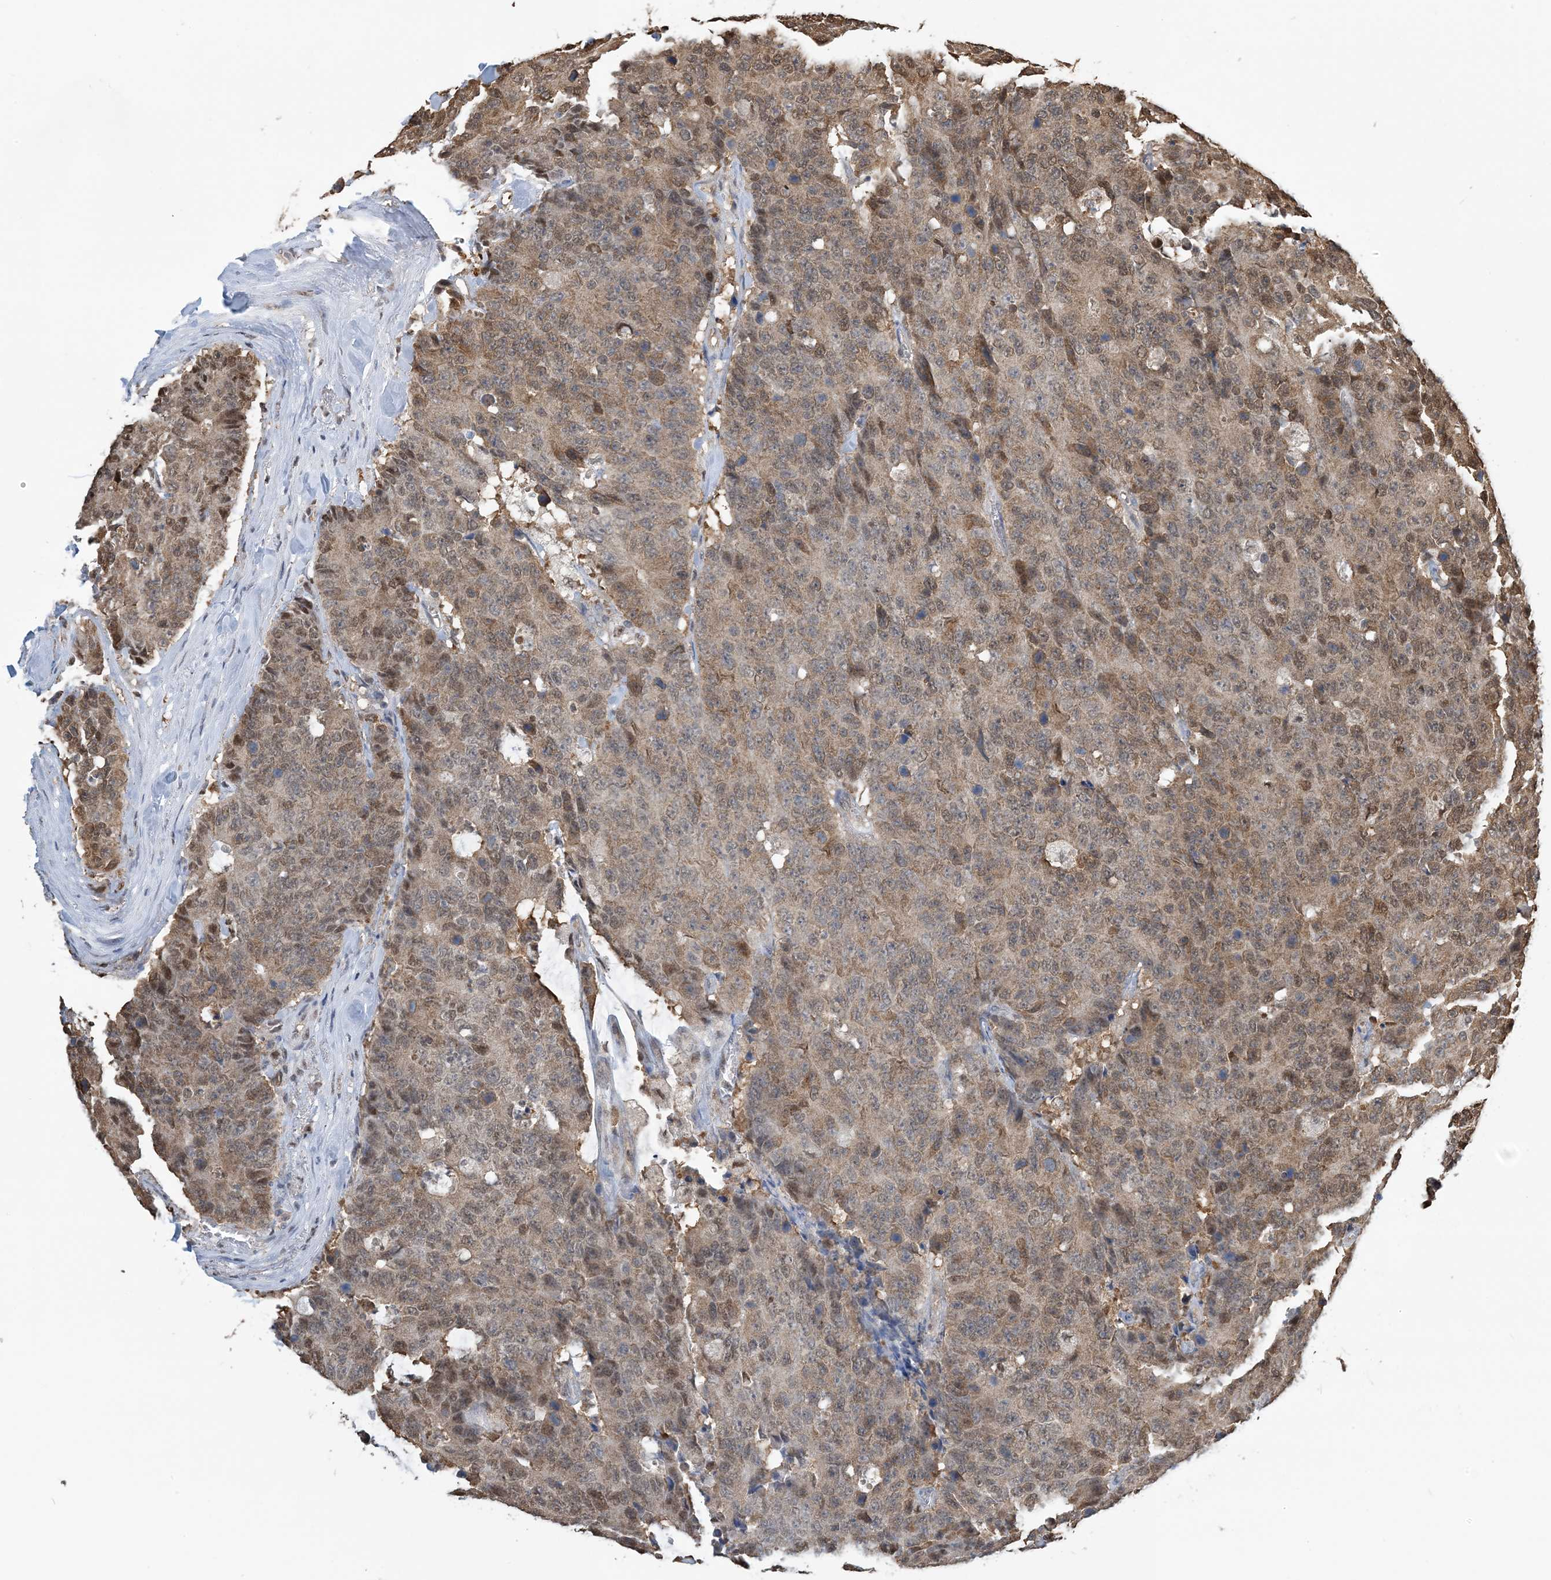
{"staining": {"intensity": "moderate", "quantity": "25%-75%", "location": "cytoplasmic/membranous,nuclear"}, "tissue": "colorectal cancer", "cell_type": "Tumor cells", "image_type": "cancer", "snomed": [{"axis": "morphology", "description": "Adenocarcinoma, NOS"}, {"axis": "topography", "description": "Colon"}], "caption": "Protein staining of colorectal adenocarcinoma tissue exhibits moderate cytoplasmic/membranous and nuclear positivity in about 25%-75% of tumor cells.", "gene": "HSPA1A", "patient": {"sex": "female", "age": 86}}